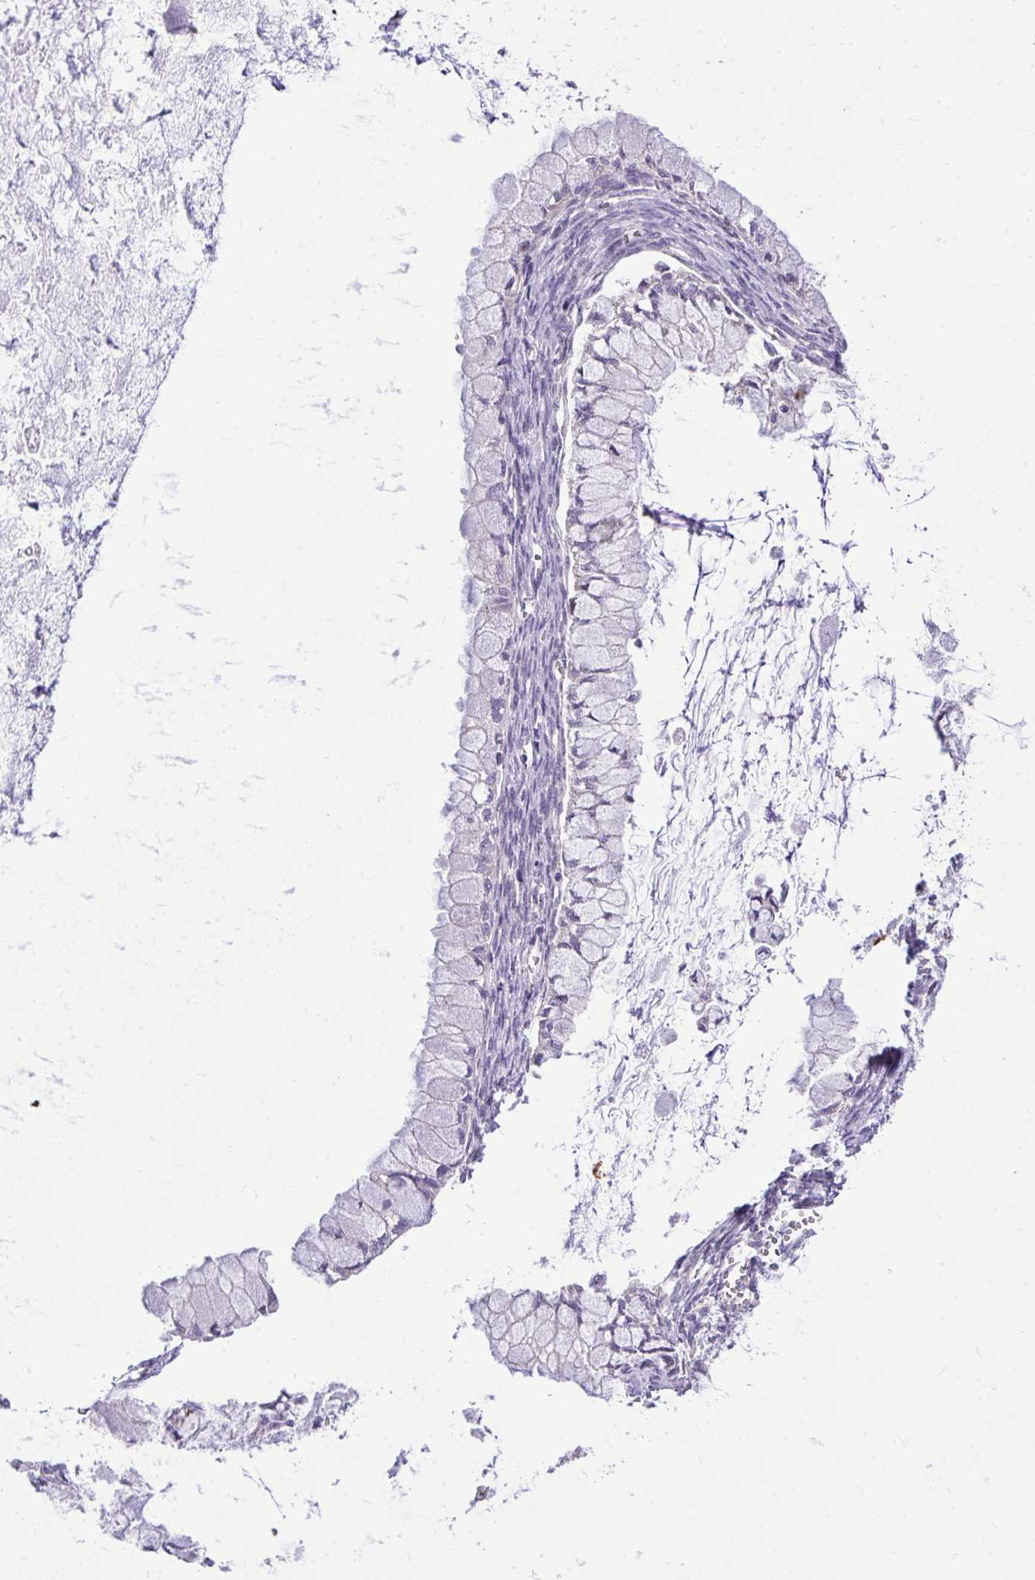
{"staining": {"intensity": "negative", "quantity": "none", "location": "none"}, "tissue": "ovarian cancer", "cell_type": "Tumor cells", "image_type": "cancer", "snomed": [{"axis": "morphology", "description": "Cystadenocarcinoma, mucinous, NOS"}, {"axis": "topography", "description": "Ovary"}], "caption": "The IHC micrograph has no significant staining in tumor cells of ovarian mucinous cystadenocarcinoma tissue.", "gene": "CEACAM18", "patient": {"sex": "female", "age": 34}}